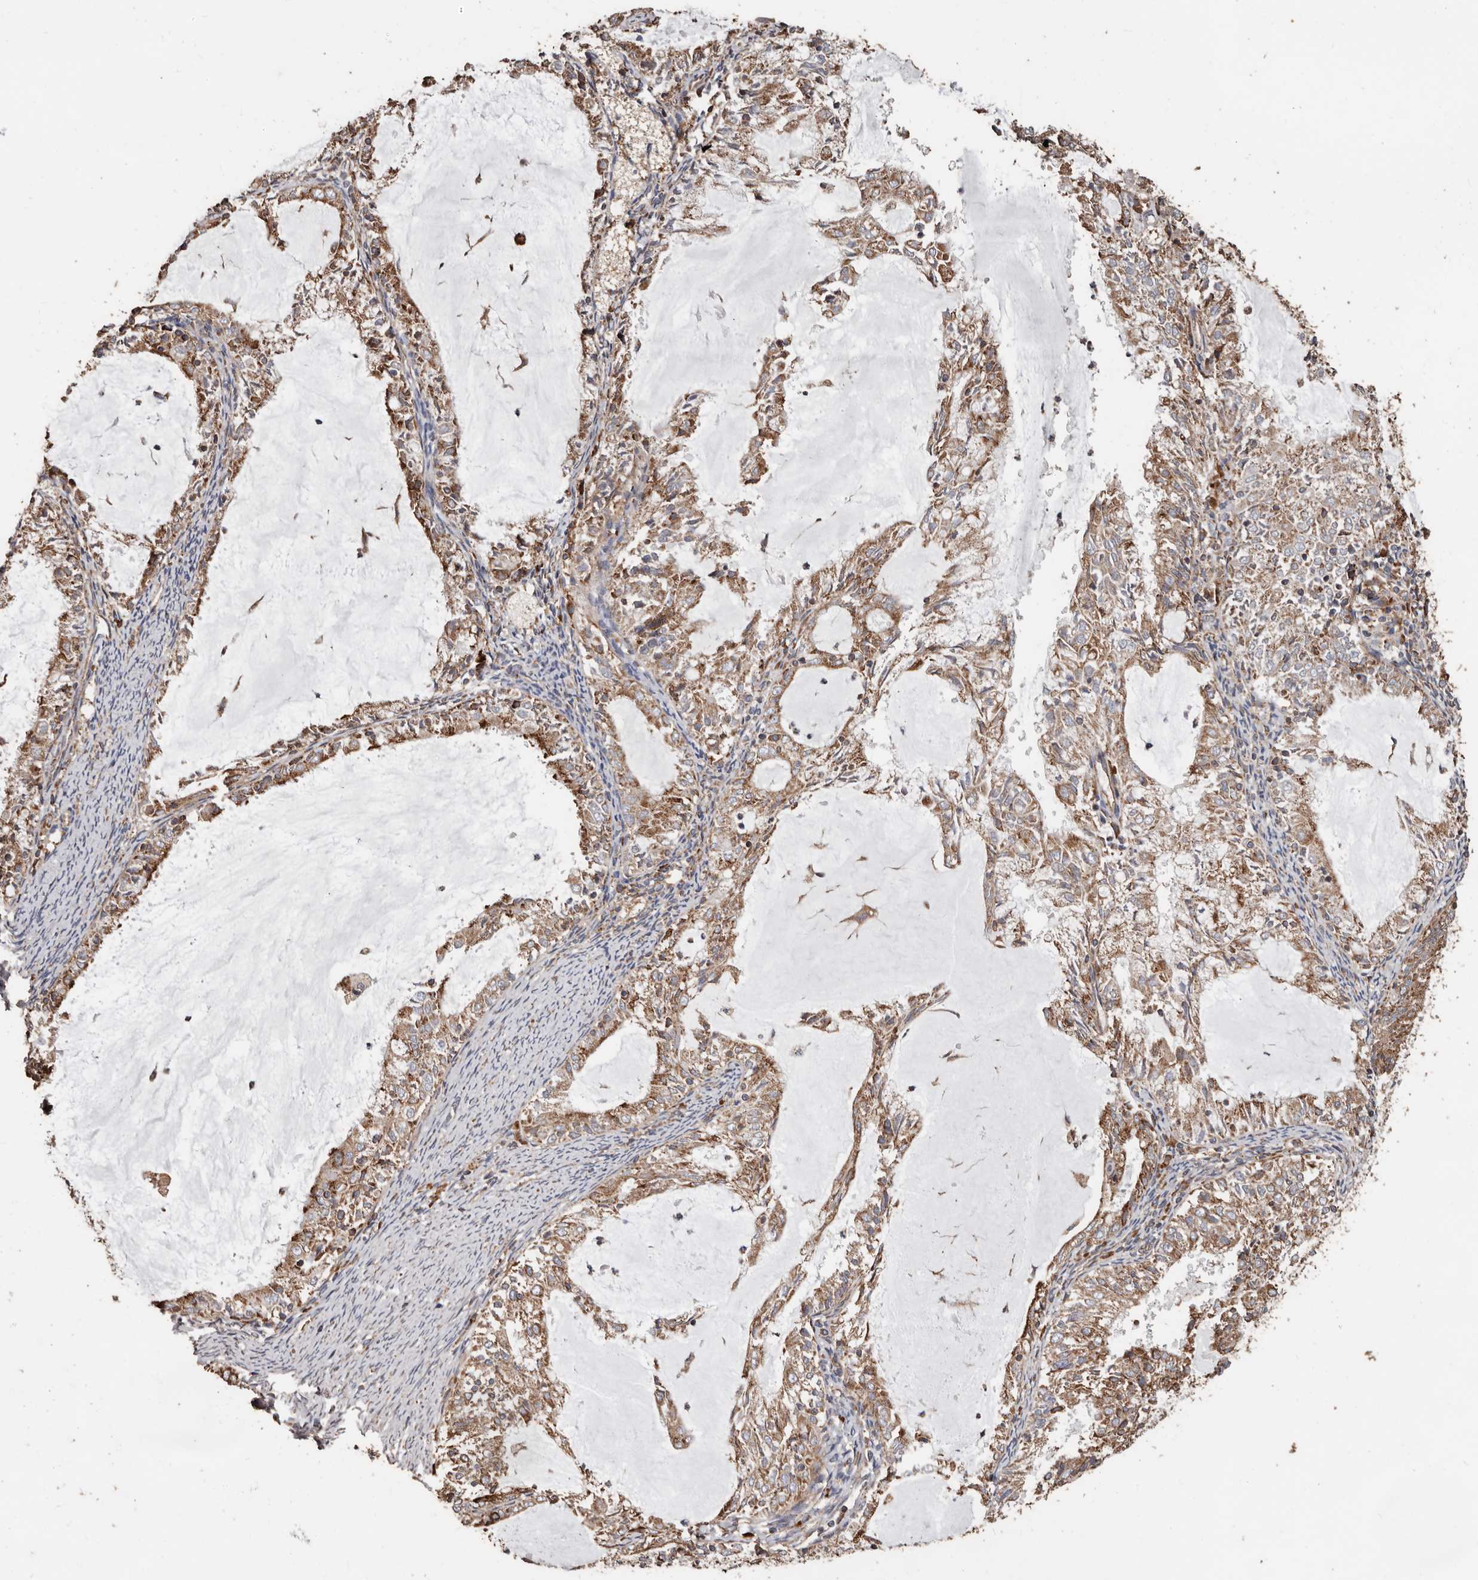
{"staining": {"intensity": "moderate", "quantity": ">75%", "location": "cytoplasmic/membranous"}, "tissue": "endometrial cancer", "cell_type": "Tumor cells", "image_type": "cancer", "snomed": [{"axis": "morphology", "description": "Adenocarcinoma, NOS"}, {"axis": "topography", "description": "Endometrium"}], "caption": "Immunohistochemical staining of human adenocarcinoma (endometrial) exhibits medium levels of moderate cytoplasmic/membranous staining in about >75% of tumor cells.", "gene": "OSGIN2", "patient": {"sex": "female", "age": 57}}